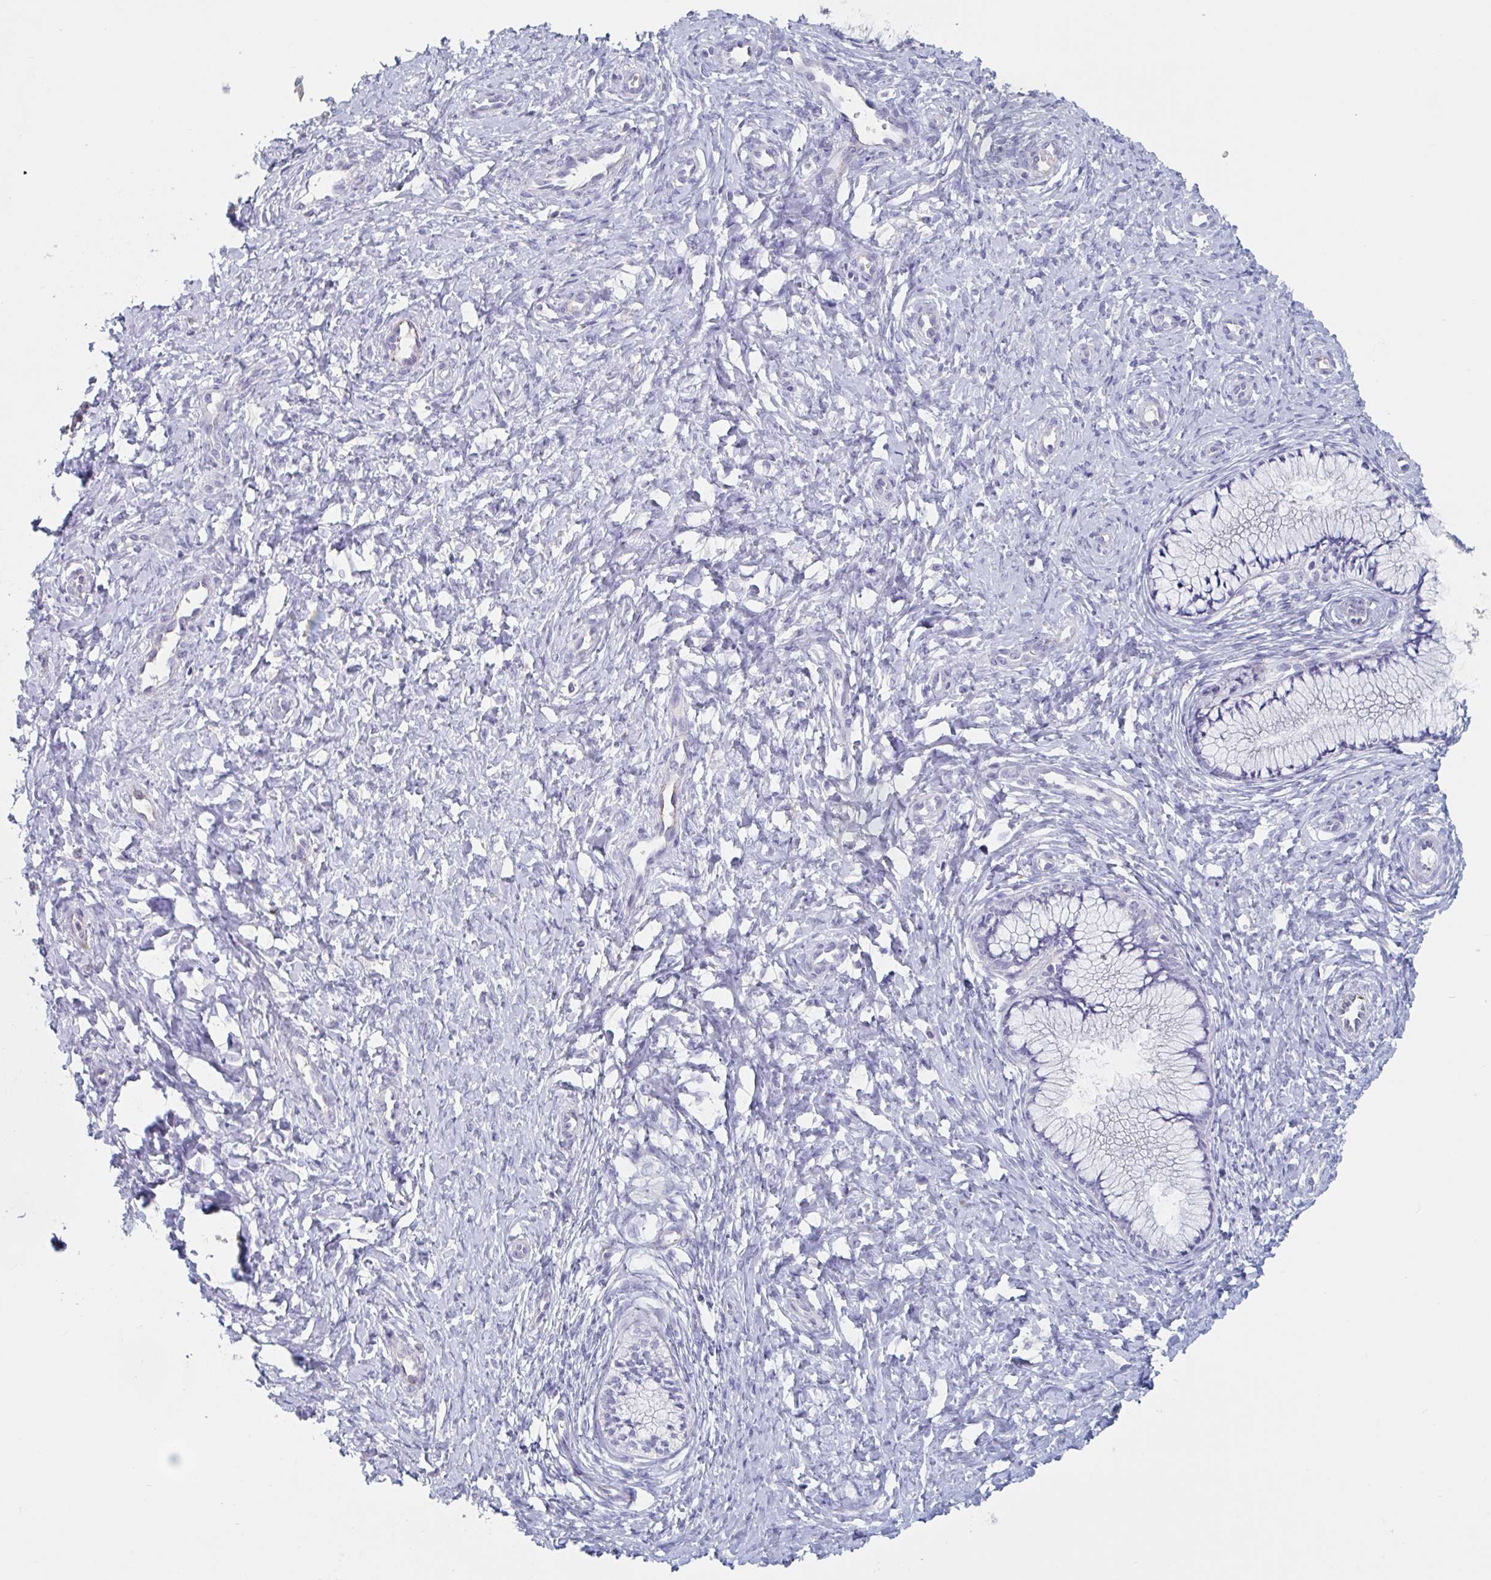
{"staining": {"intensity": "negative", "quantity": "none", "location": "none"}, "tissue": "cervix", "cell_type": "Glandular cells", "image_type": "normal", "snomed": [{"axis": "morphology", "description": "Normal tissue, NOS"}, {"axis": "topography", "description": "Cervix"}], "caption": "The micrograph shows no significant positivity in glandular cells of cervix.", "gene": "ABHD16A", "patient": {"sex": "female", "age": 37}}